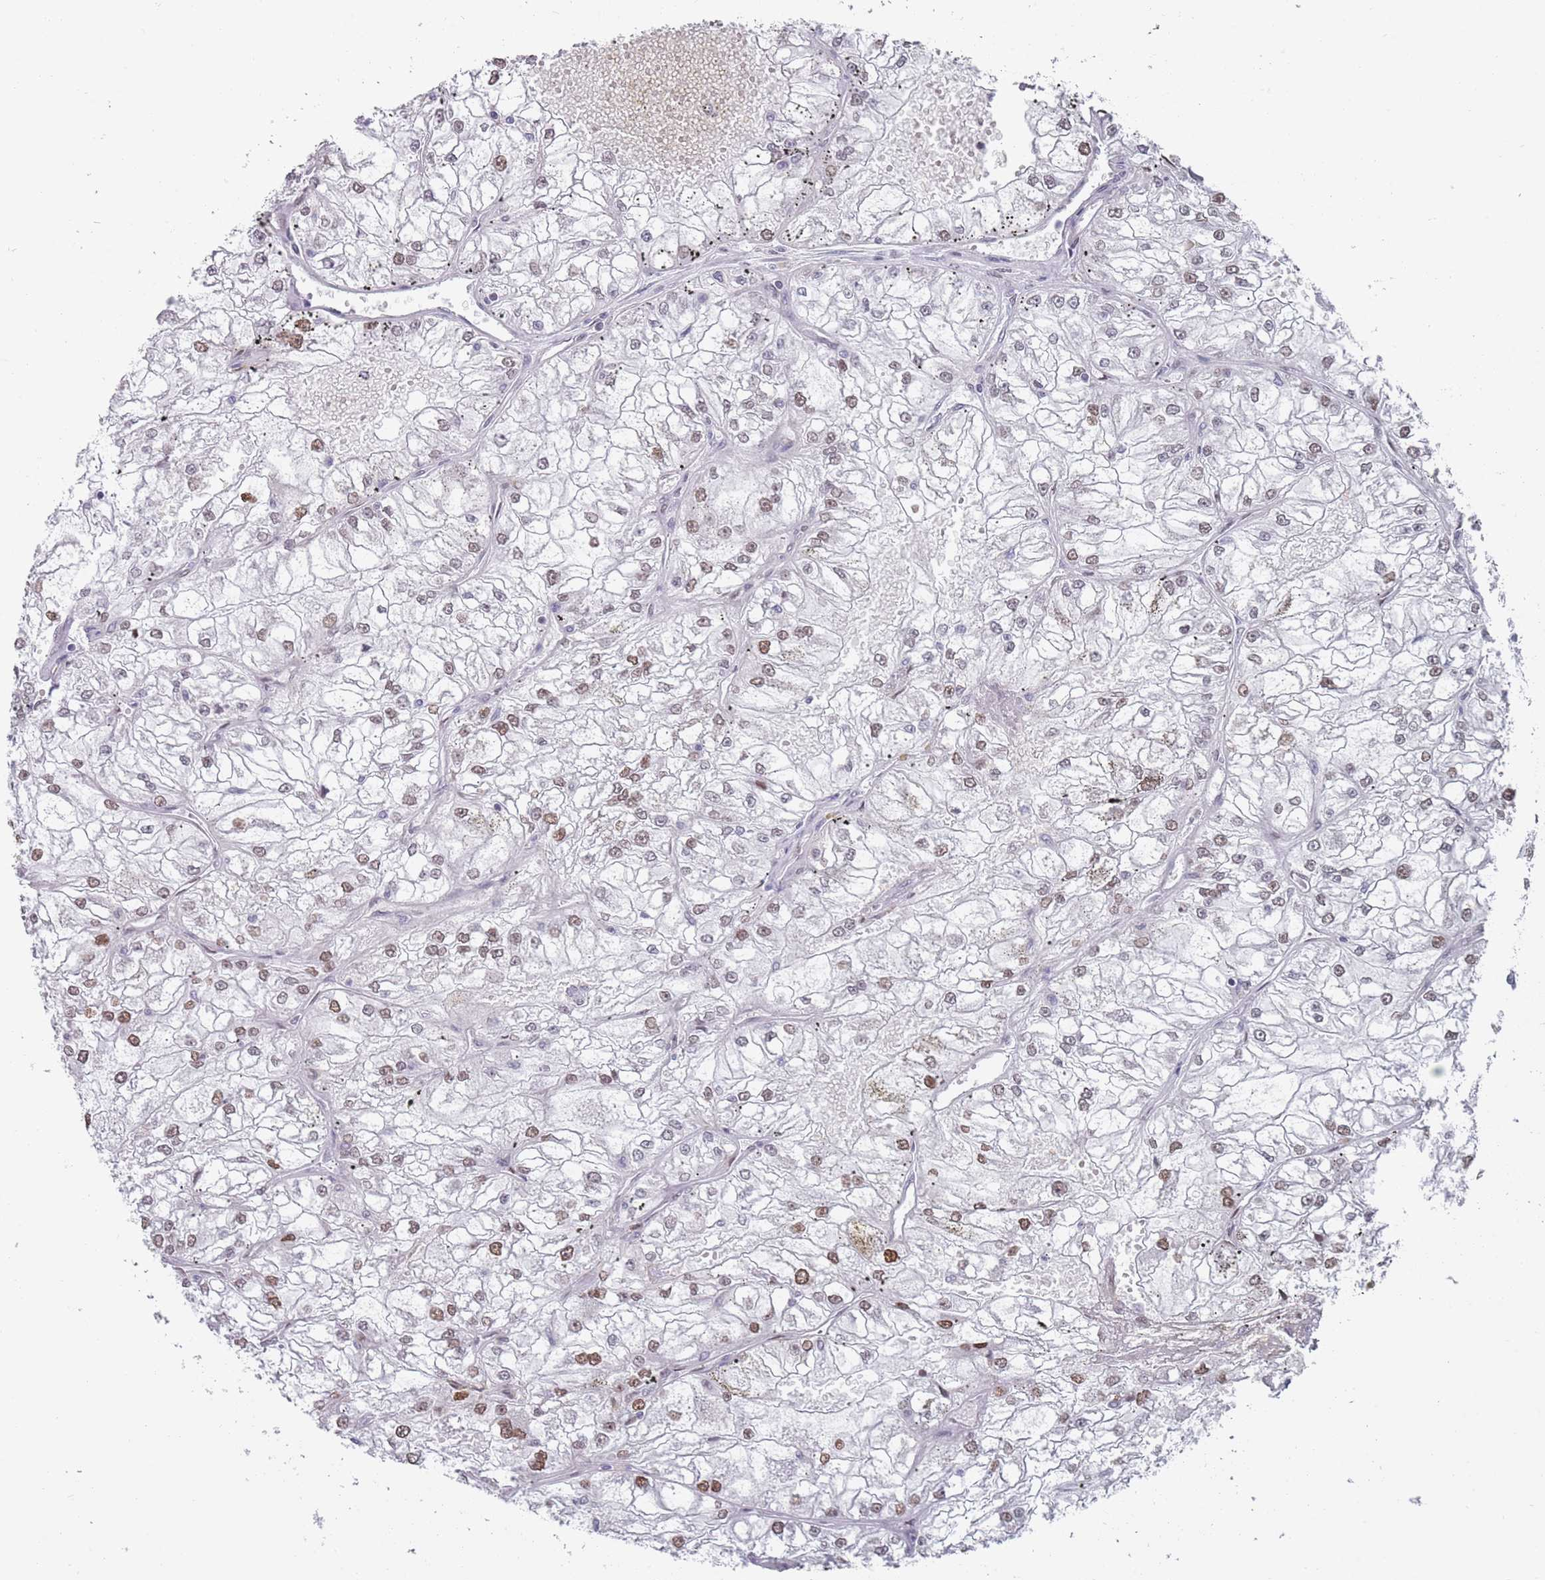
{"staining": {"intensity": "weak", "quantity": ">75%", "location": "nuclear"}, "tissue": "renal cancer", "cell_type": "Tumor cells", "image_type": "cancer", "snomed": [{"axis": "morphology", "description": "Adenocarcinoma, NOS"}, {"axis": "topography", "description": "Kidney"}], "caption": "High-magnification brightfield microscopy of renal adenocarcinoma stained with DAB (3,3'-diaminobenzidine) (brown) and counterstained with hematoxylin (blue). tumor cells exhibit weak nuclear expression is identified in approximately>75% of cells. (DAB (3,3'-diaminobenzidine) IHC with brightfield microscopy, high magnification).", "gene": "MFSD12", "patient": {"sex": "female", "age": 72}}